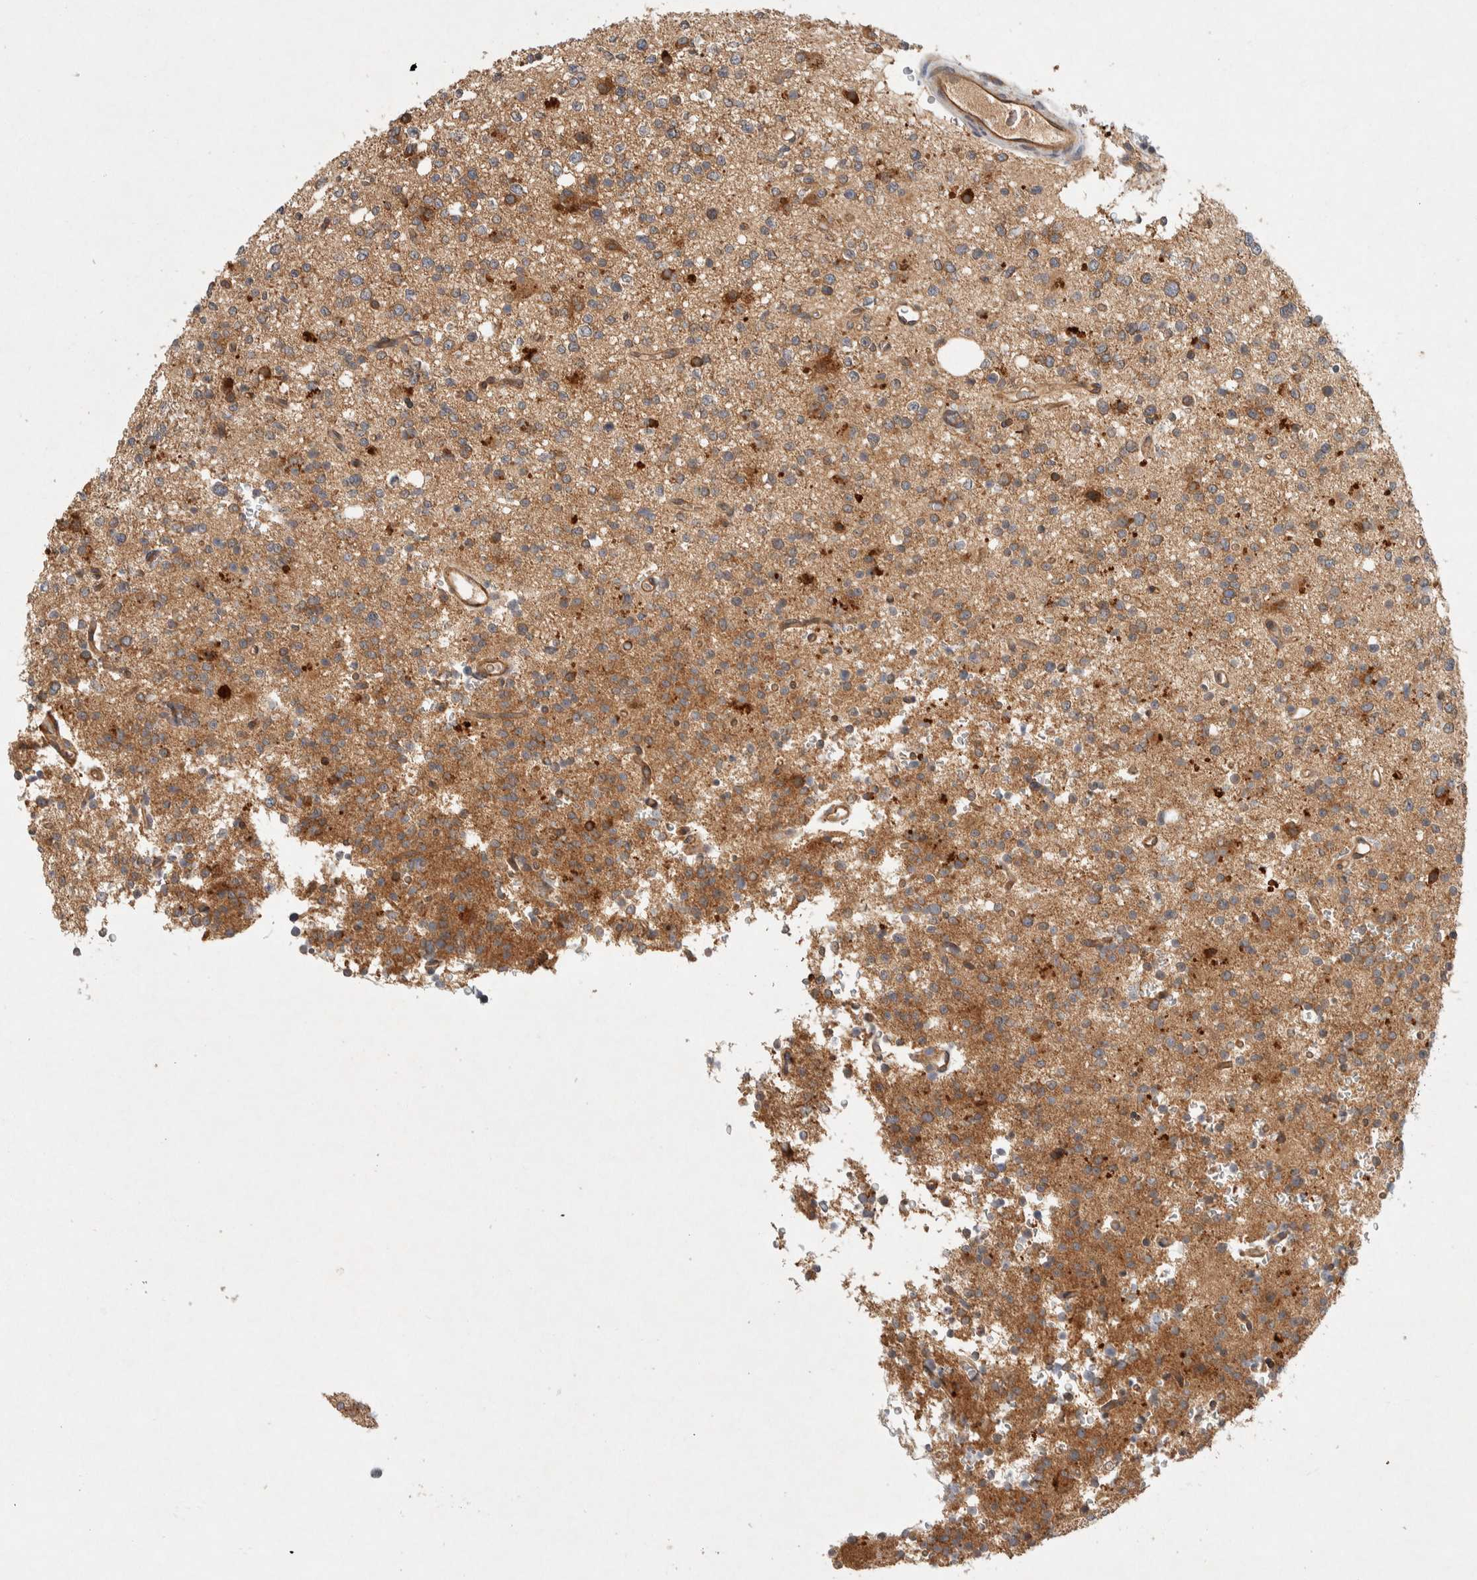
{"staining": {"intensity": "moderate", "quantity": "25%-75%", "location": "cytoplasmic/membranous"}, "tissue": "glioma", "cell_type": "Tumor cells", "image_type": "cancer", "snomed": [{"axis": "morphology", "description": "Glioma, malignant, High grade"}, {"axis": "topography", "description": "Brain"}], "caption": "Immunohistochemical staining of human malignant glioma (high-grade) exhibits medium levels of moderate cytoplasmic/membranous positivity in approximately 25%-75% of tumor cells.", "gene": "PXK", "patient": {"sex": "female", "age": 62}}